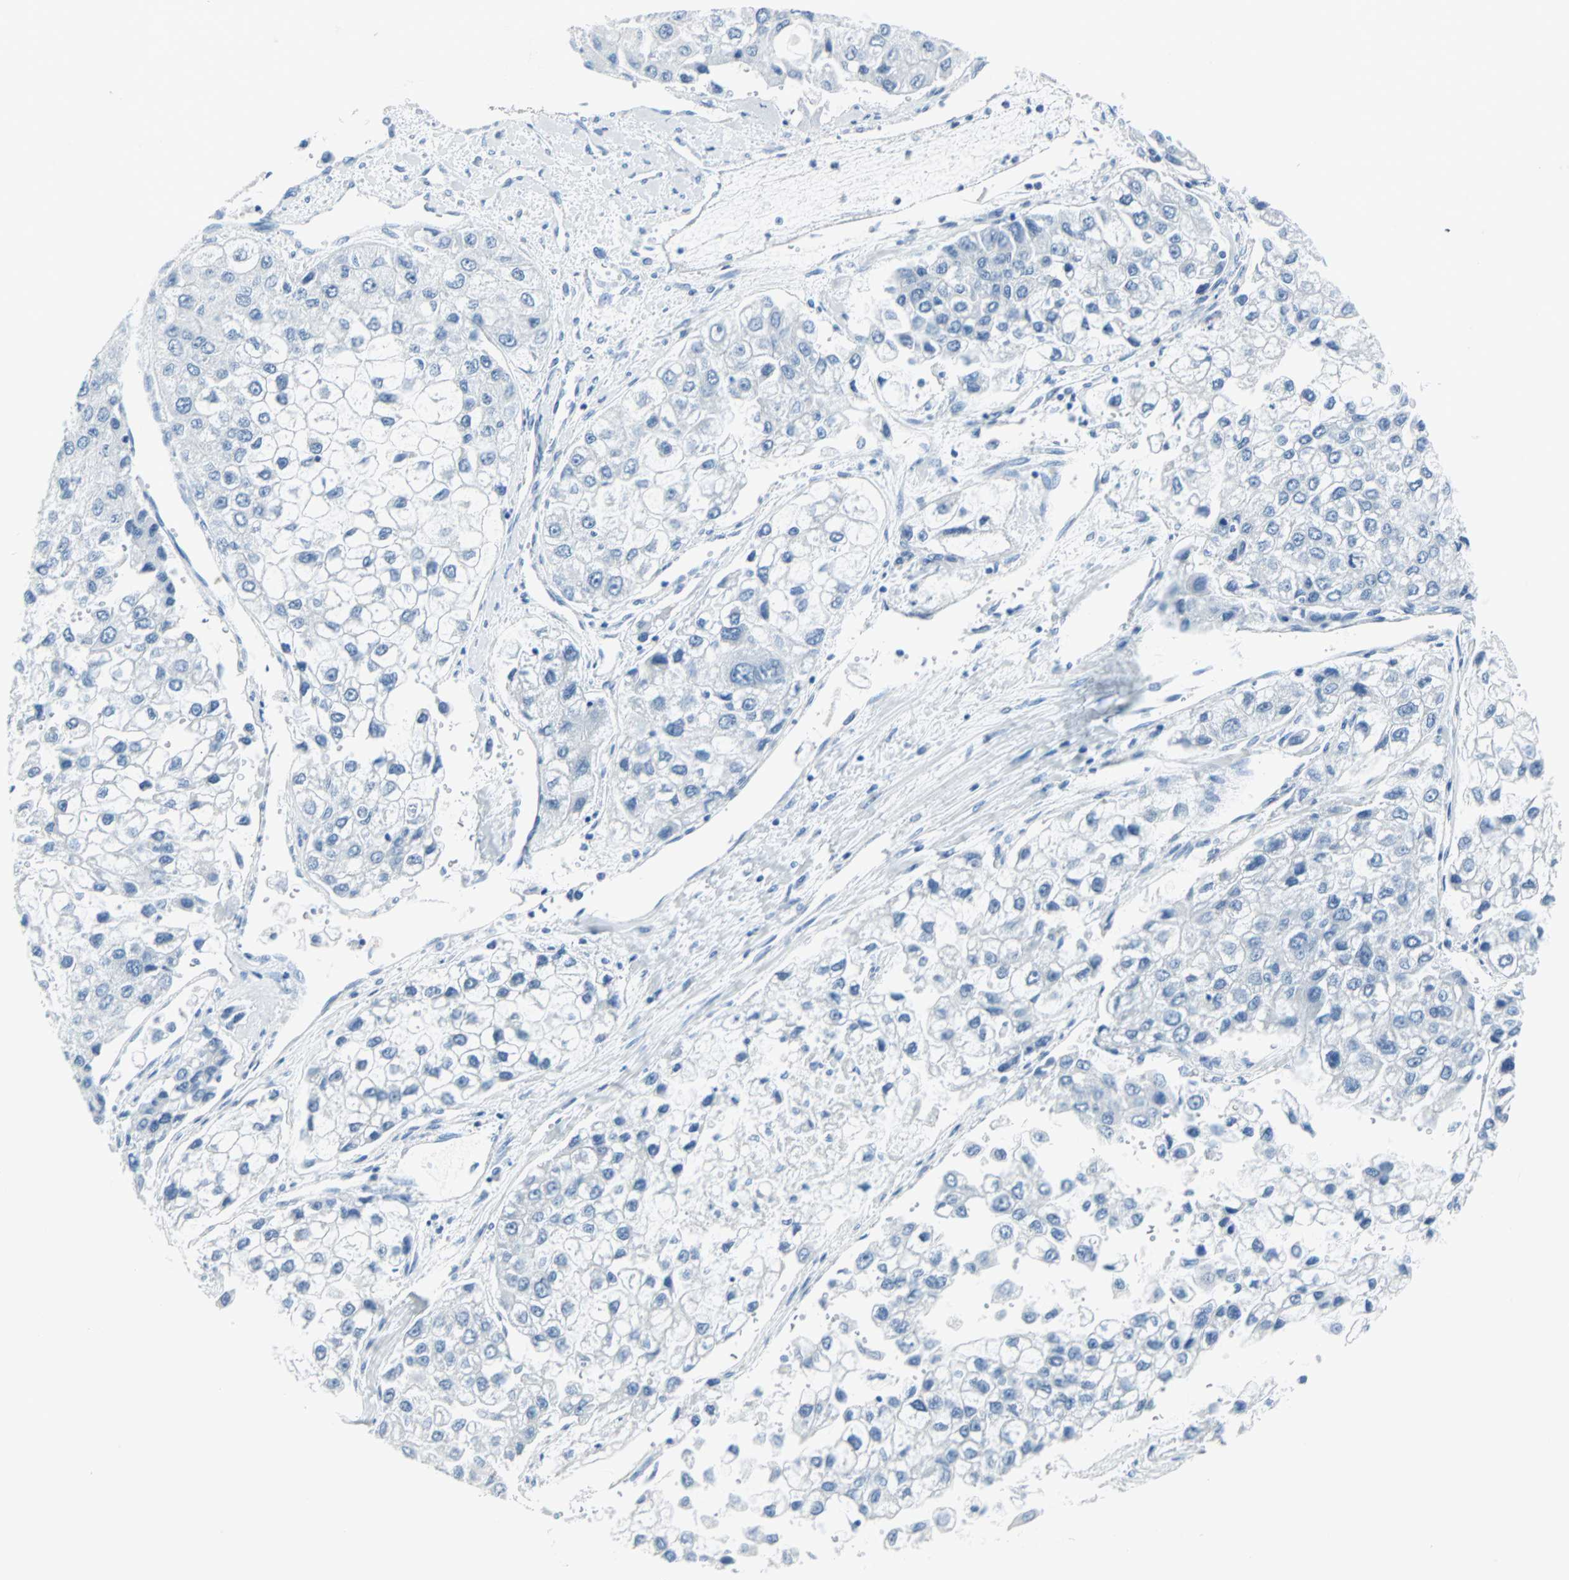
{"staining": {"intensity": "negative", "quantity": "none", "location": "none"}, "tissue": "liver cancer", "cell_type": "Tumor cells", "image_type": "cancer", "snomed": [{"axis": "morphology", "description": "Carcinoma, Hepatocellular, NOS"}, {"axis": "topography", "description": "Liver"}], "caption": "Photomicrograph shows no significant protein staining in tumor cells of liver cancer.", "gene": "STX1A", "patient": {"sex": "female", "age": 66}}